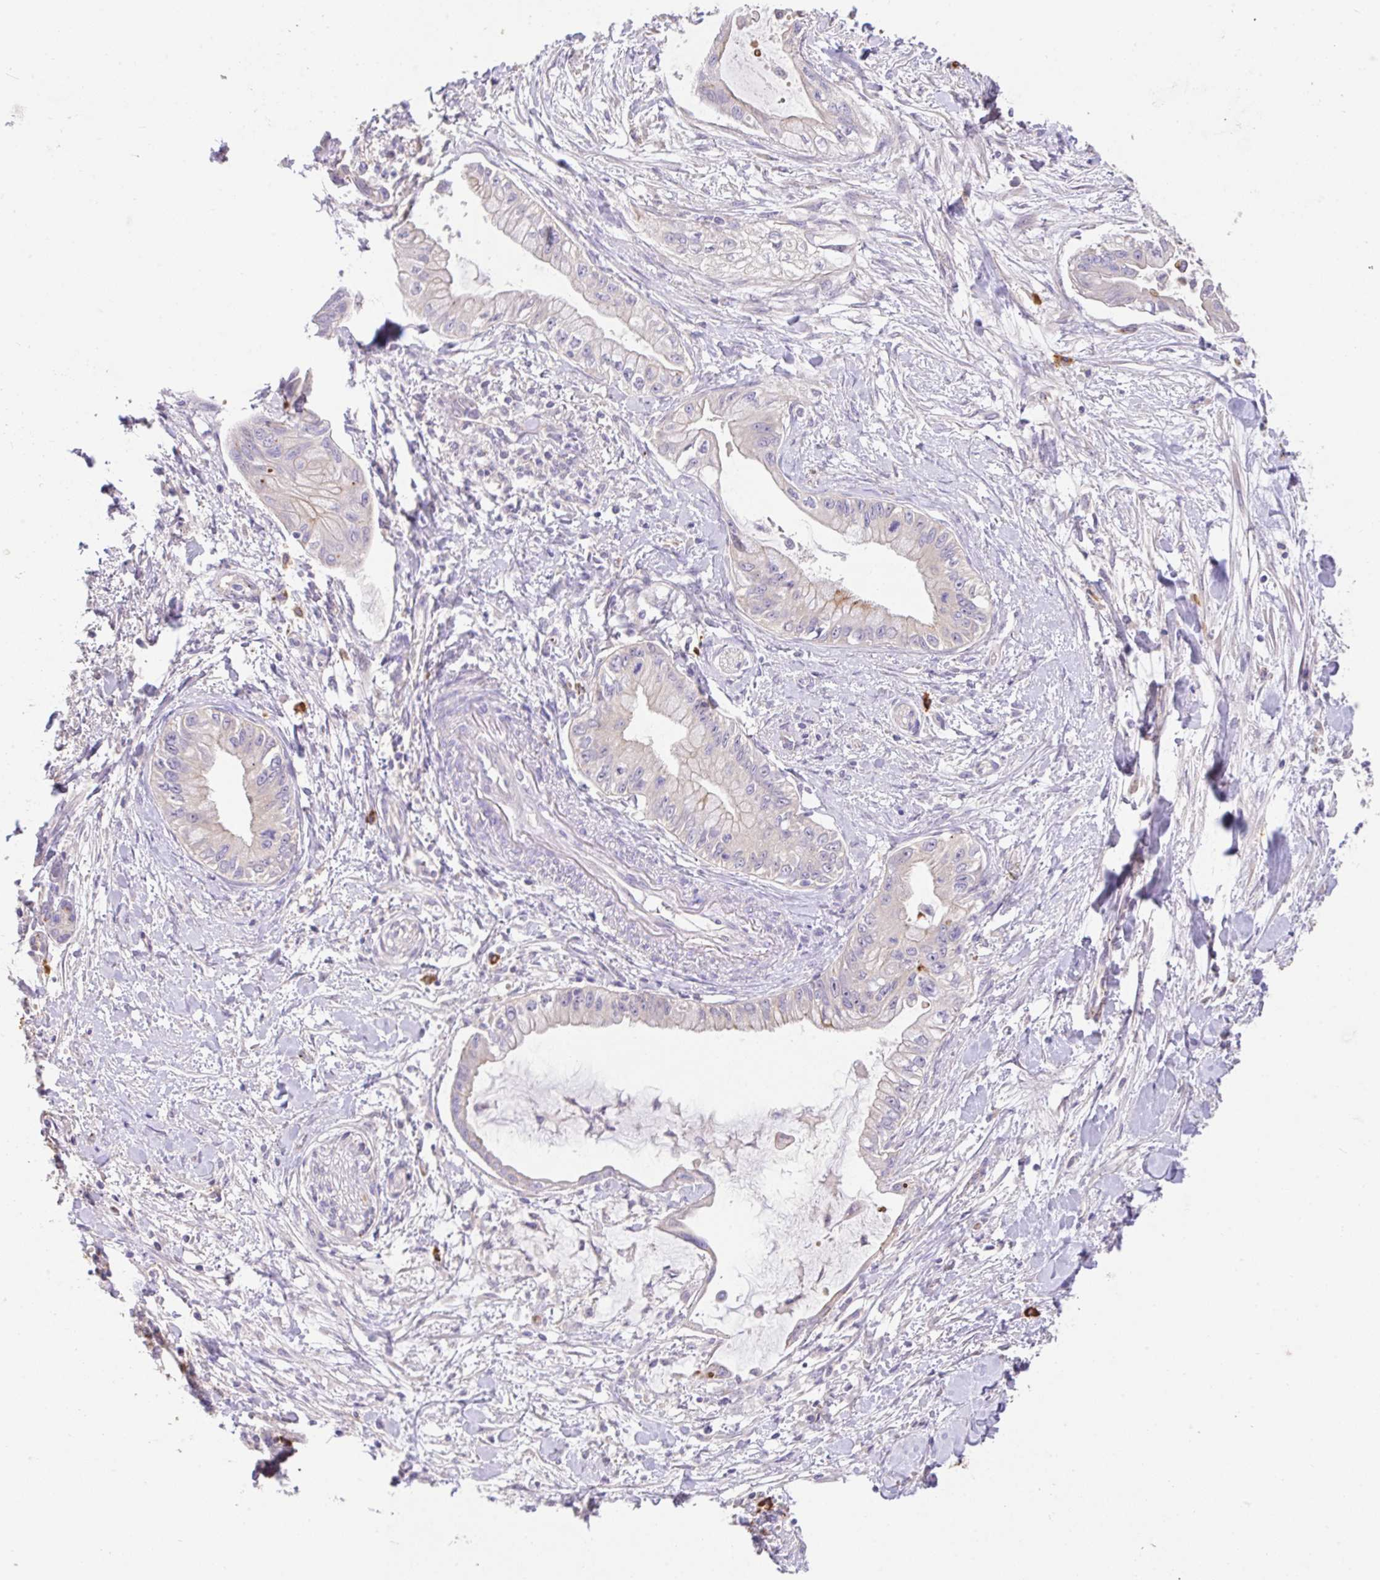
{"staining": {"intensity": "negative", "quantity": "none", "location": "none"}, "tissue": "pancreatic cancer", "cell_type": "Tumor cells", "image_type": "cancer", "snomed": [{"axis": "morphology", "description": "Adenocarcinoma, NOS"}, {"axis": "topography", "description": "Pancreas"}], "caption": "Tumor cells are negative for protein expression in human pancreatic adenocarcinoma.", "gene": "EPN3", "patient": {"sex": "male", "age": 48}}